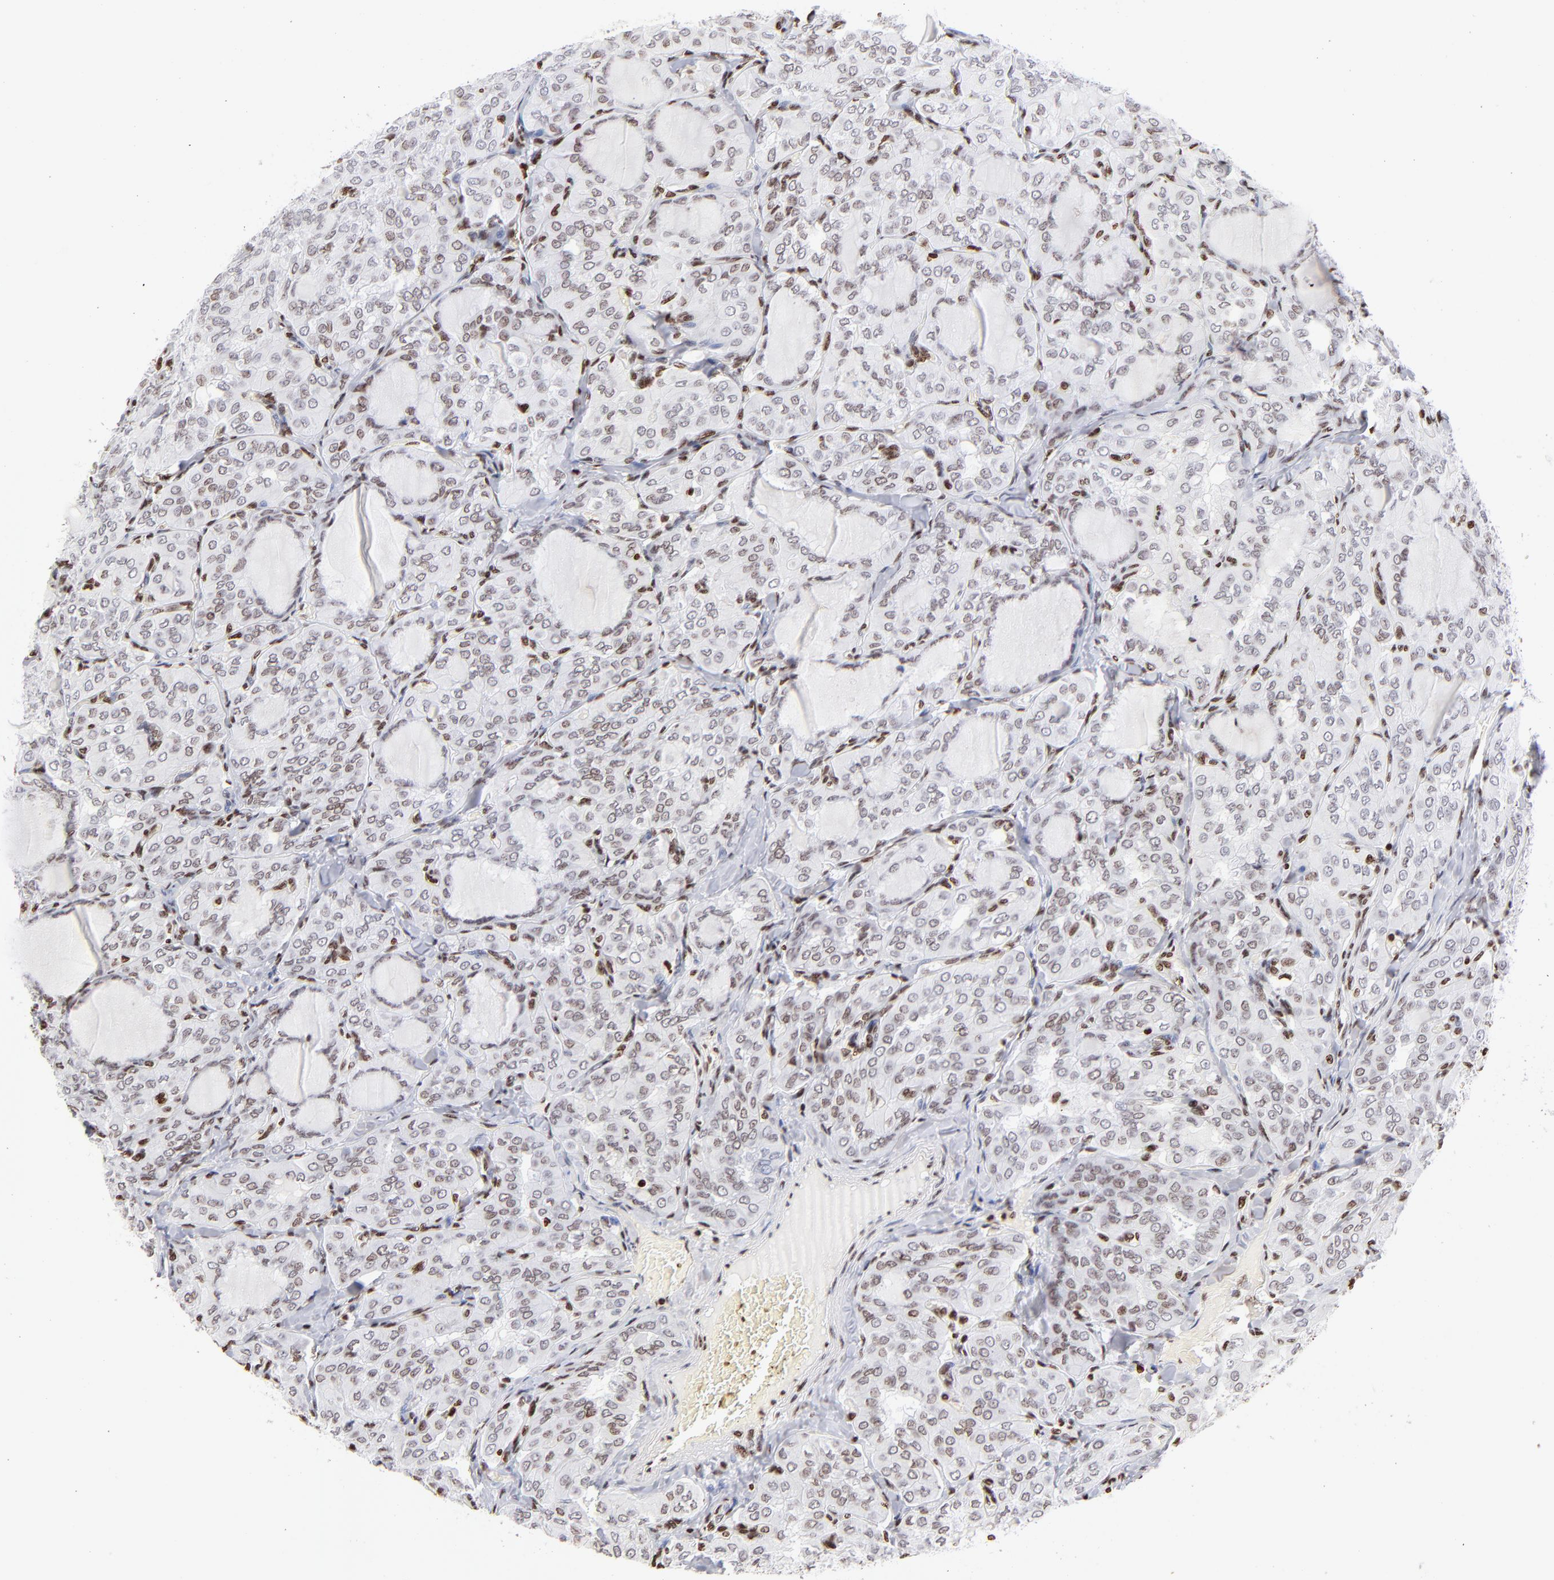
{"staining": {"intensity": "weak", "quantity": "<25%", "location": "nuclear"}, "tissue": "thyroid cancer", "cell_type": "Tumor cells", "image_type": "cancer", "snomed": [{"axis": "morphology", "description": "Papillary adenocarcinoma, NOS"}, {"axis": "topography", "description": "Thyroid gland"}], "caption": "Immunohistochemistry (IHC) of thyroid papillary adenocarcinoma demonstrates no staining in tumor cells.", "gene": "RTL4", "patient": {"sex": "male", "age": 20}}